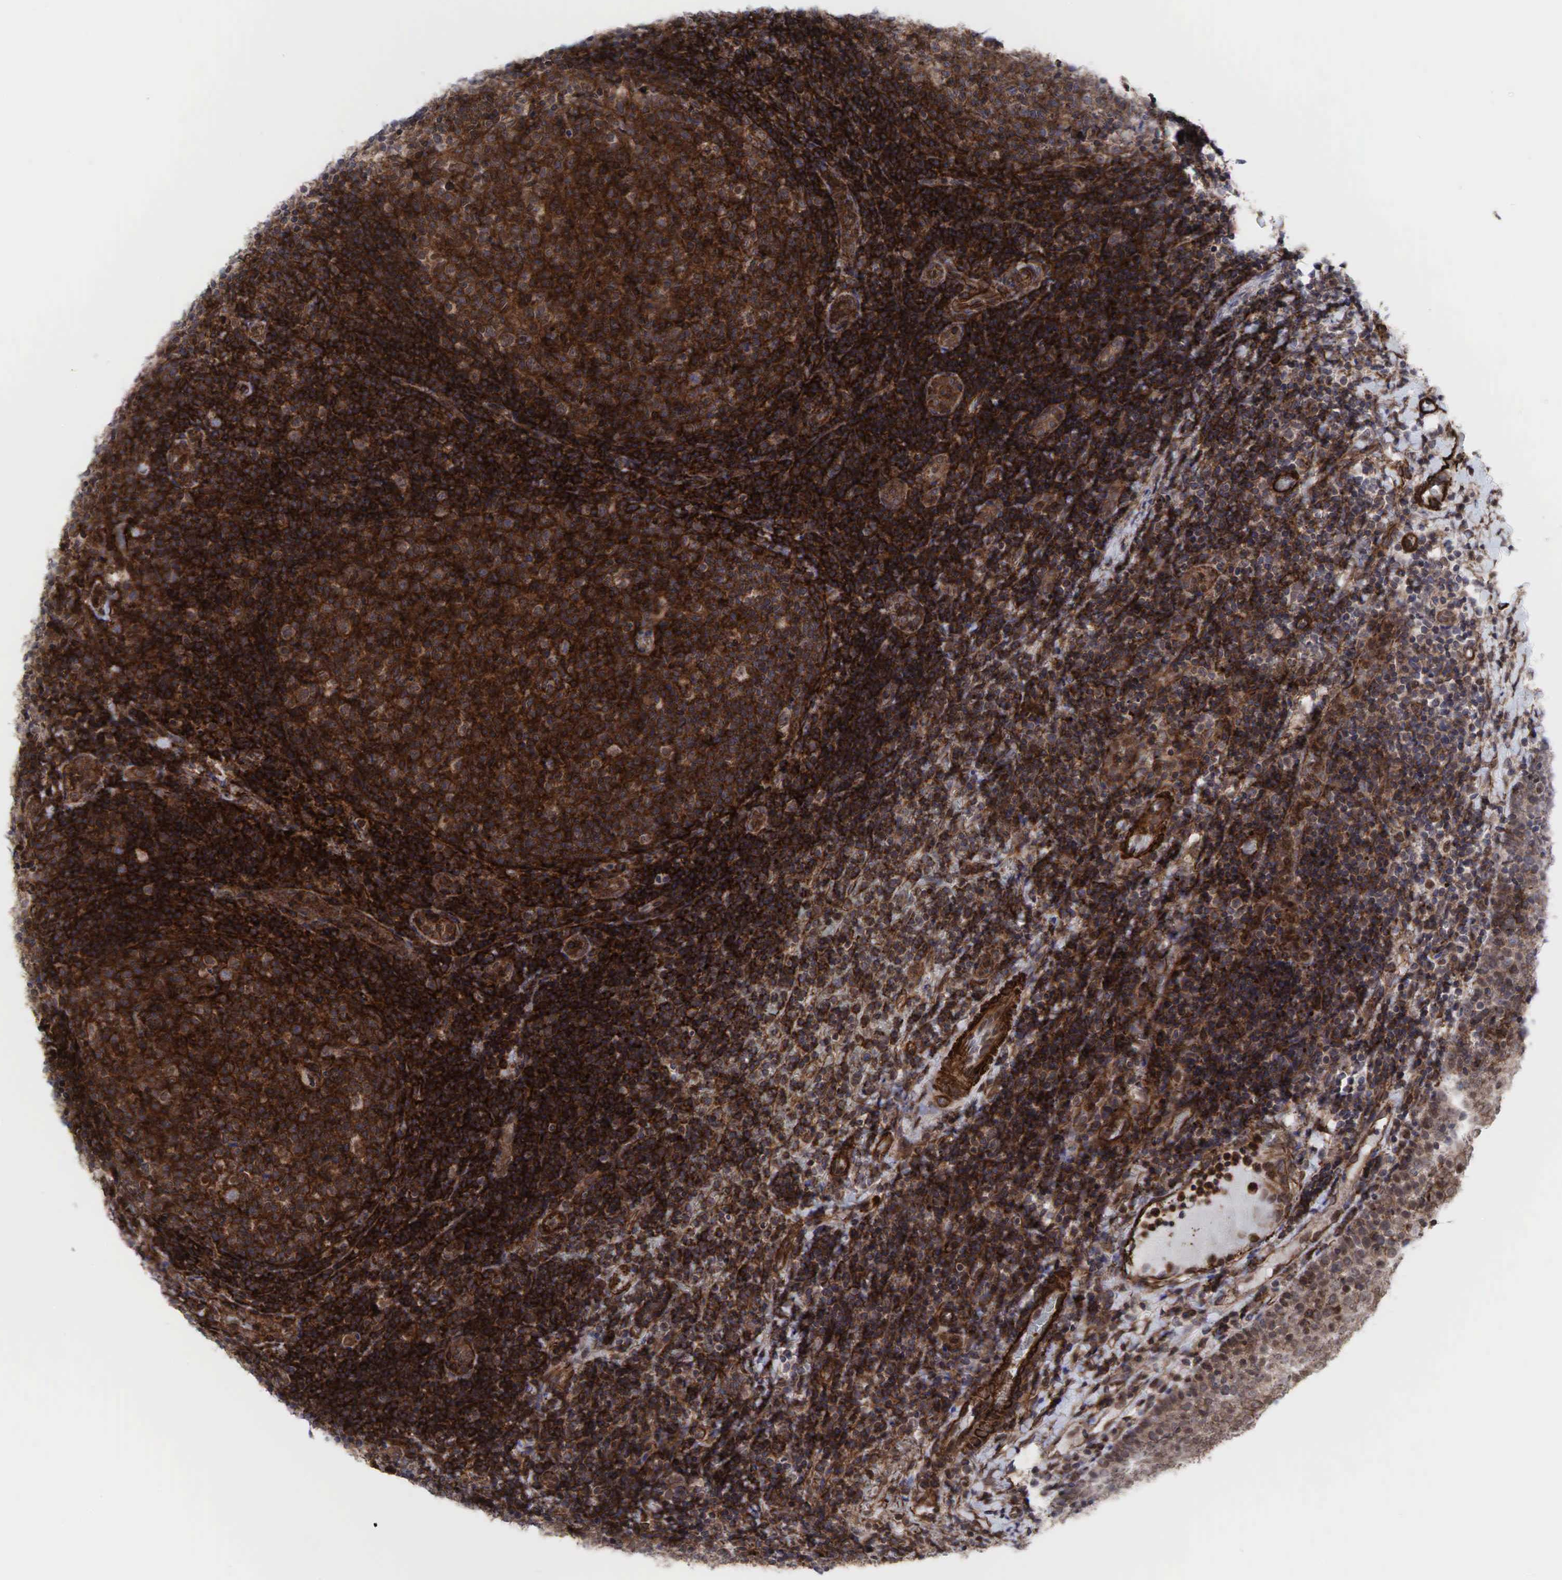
{"staining": {"intensity": "moderate", "quantity": ">75%", "location": "cytoplasmic/membranous"}, "tissue": "tonsil", "cell_type": "Germinal center cells", "image_type": "normal", "snomed": [{"axis": "morphology", "description": "Normal tissue, NOS"}, {"axis": "topography", "description": "Tonsil"}], "caption": "About >75% of germinal center cells in unremarkable tonsil reveal moderate cytoplasmic/membranous protein staining as visualized by brown immunohistochemical staining.", "gene": "GPRASP1", "patient": {"sex": "female", "age": 3}}